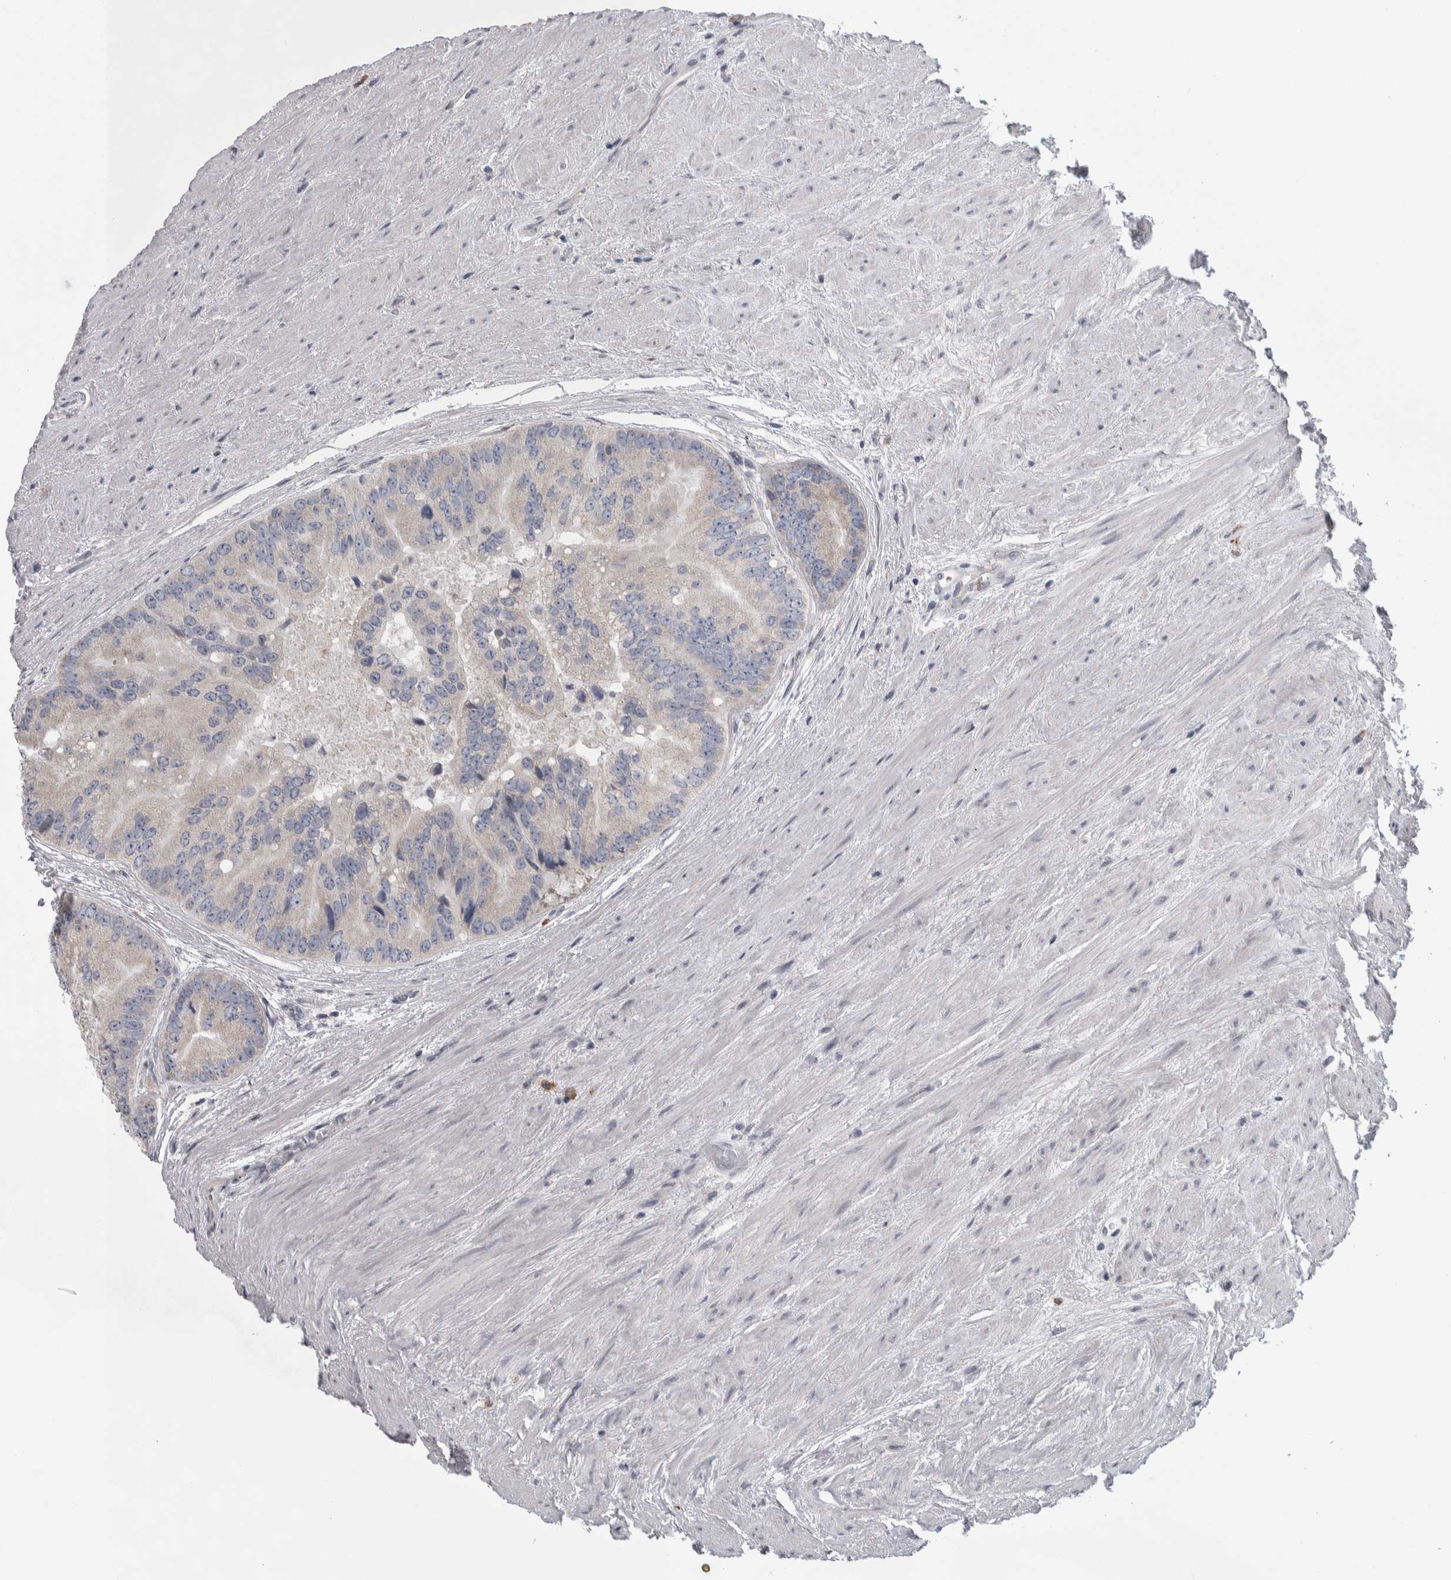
{"staining": {"intensity": "negative", "quantity": "none", "location": "none"}, "tissue": "prostate cancer", "cell_type": "Tumor cells", "image_type": "cancer", "snomed": [{"axis": "morphology", "description": "Adenocarcinoma, High grade"}, {"axis": "topography", "description": "Prostate"}], "caption": "Immunohistochemical staining of adenocarcinoma (high-grade) (prostate) exhibits no significant positivity in tumor cells.", "gene": "IBTK", "patient": {"sex": "male", "age": 70}}